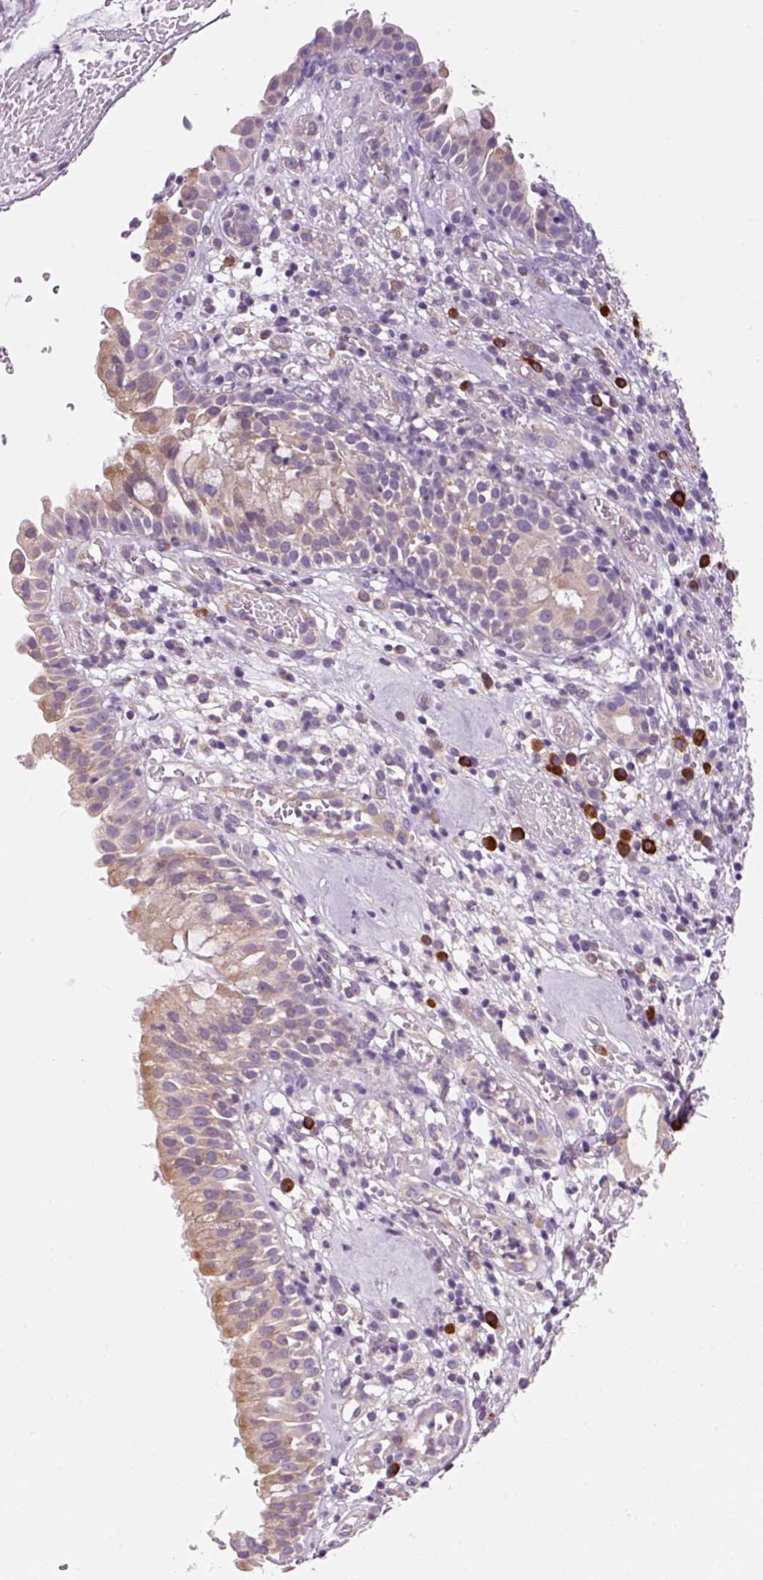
{"staining": {"intensity": "moderate", "quantity": "25%-75%", "location": "cytoplasmic/membranous"}, "tissue": "nasopharynx", "cell_type": "Respiratory epithelial cells", "image_type": "normal", "snomed": [{"axis": "morphology", "description": "Normal tissue, NOS"}, {"axis": "topography", "description": "Nasopharynx"}], "caption": "This micrograph displays unremarkable nasopharynx stained with immunohistochemistry (IHC) to label a protein in brown. The cytoplasmic/membranous of respiratory epithelial cells show moderate positivity for the protein. Nuclei are counter-stained blue.", "gene": "PNPLA5", "patient": {"sex": "male", "age": 65}}